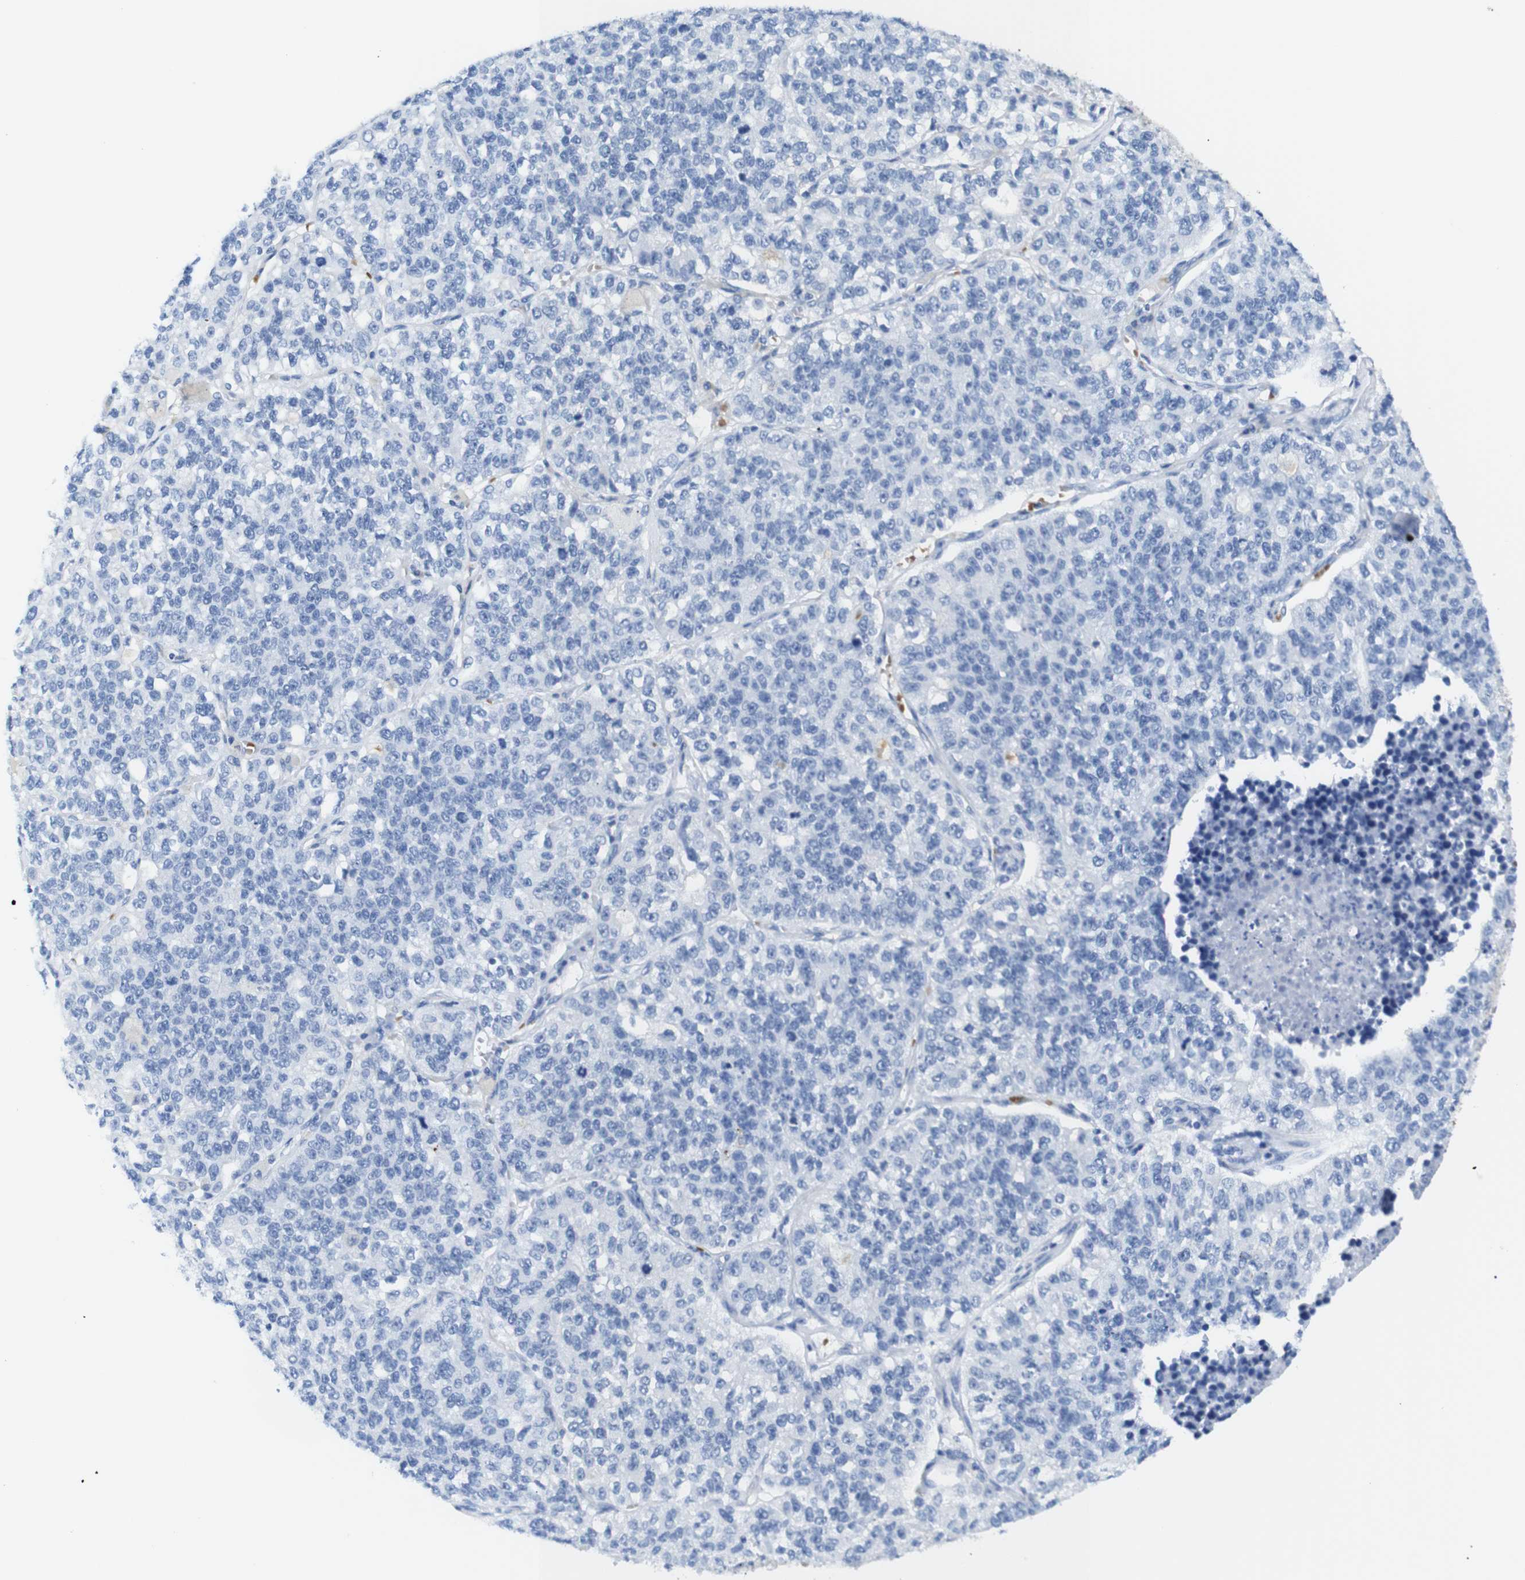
{"staining": {"intensity": "negative", "quantity": "none", "location": "none"}, "tissue": "lung cancer", "cell_type": "Tumor cells", "image_type": "cancer", "snomed": [{"axis": "morphology", "description": "Adenocarcinoma, NOS"}, {"axis": "topography", "description": "Lung"}], "caption": "Immunohistochemistry photomicrograph of human lung adenocarcinoma stained for a protein (brown), which displays no expression in tumor cells.", "gene": "ERVMER34-1", "patient": {"sex": "male", "age": 49}}